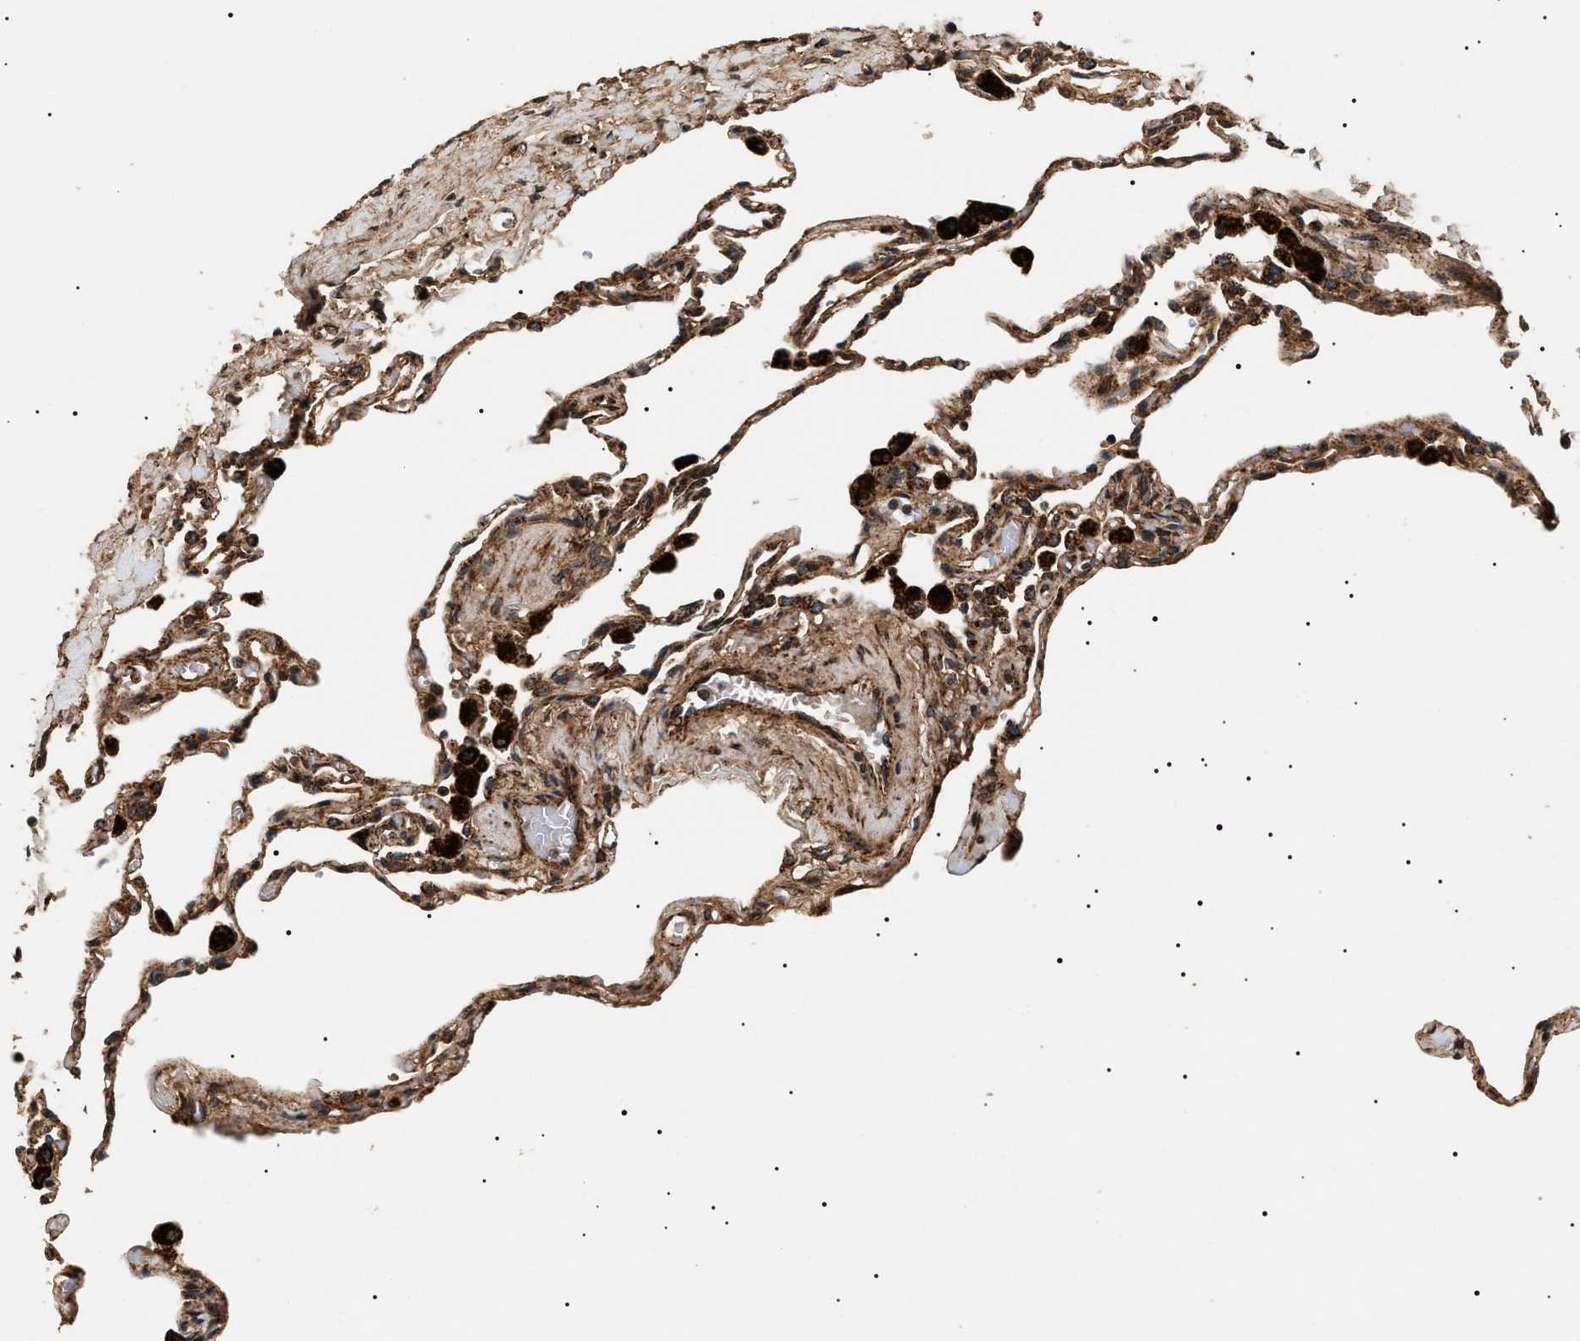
{"staining": {"intensity": "moderate", "quantity": ">75%", "location": "cytoplasmic/membranous"}, "tissue": "lung", "cell_type": "Alveolar cells", "image_type": "normal", "snomed": [{"axis": "morphology", "description": "Normal tissue, NOS"}, {"axis": "topography", "description": "Lung"}], "caption": "Immunohistochemistry (IHC) of unremarkable human lung demonstrates medium levels of moderate cytoplasmic/membranous positivity in about >75% of alveolar cells.", "gene": "ZBTB26", "patient": {"sex": "male", "age": 59}}